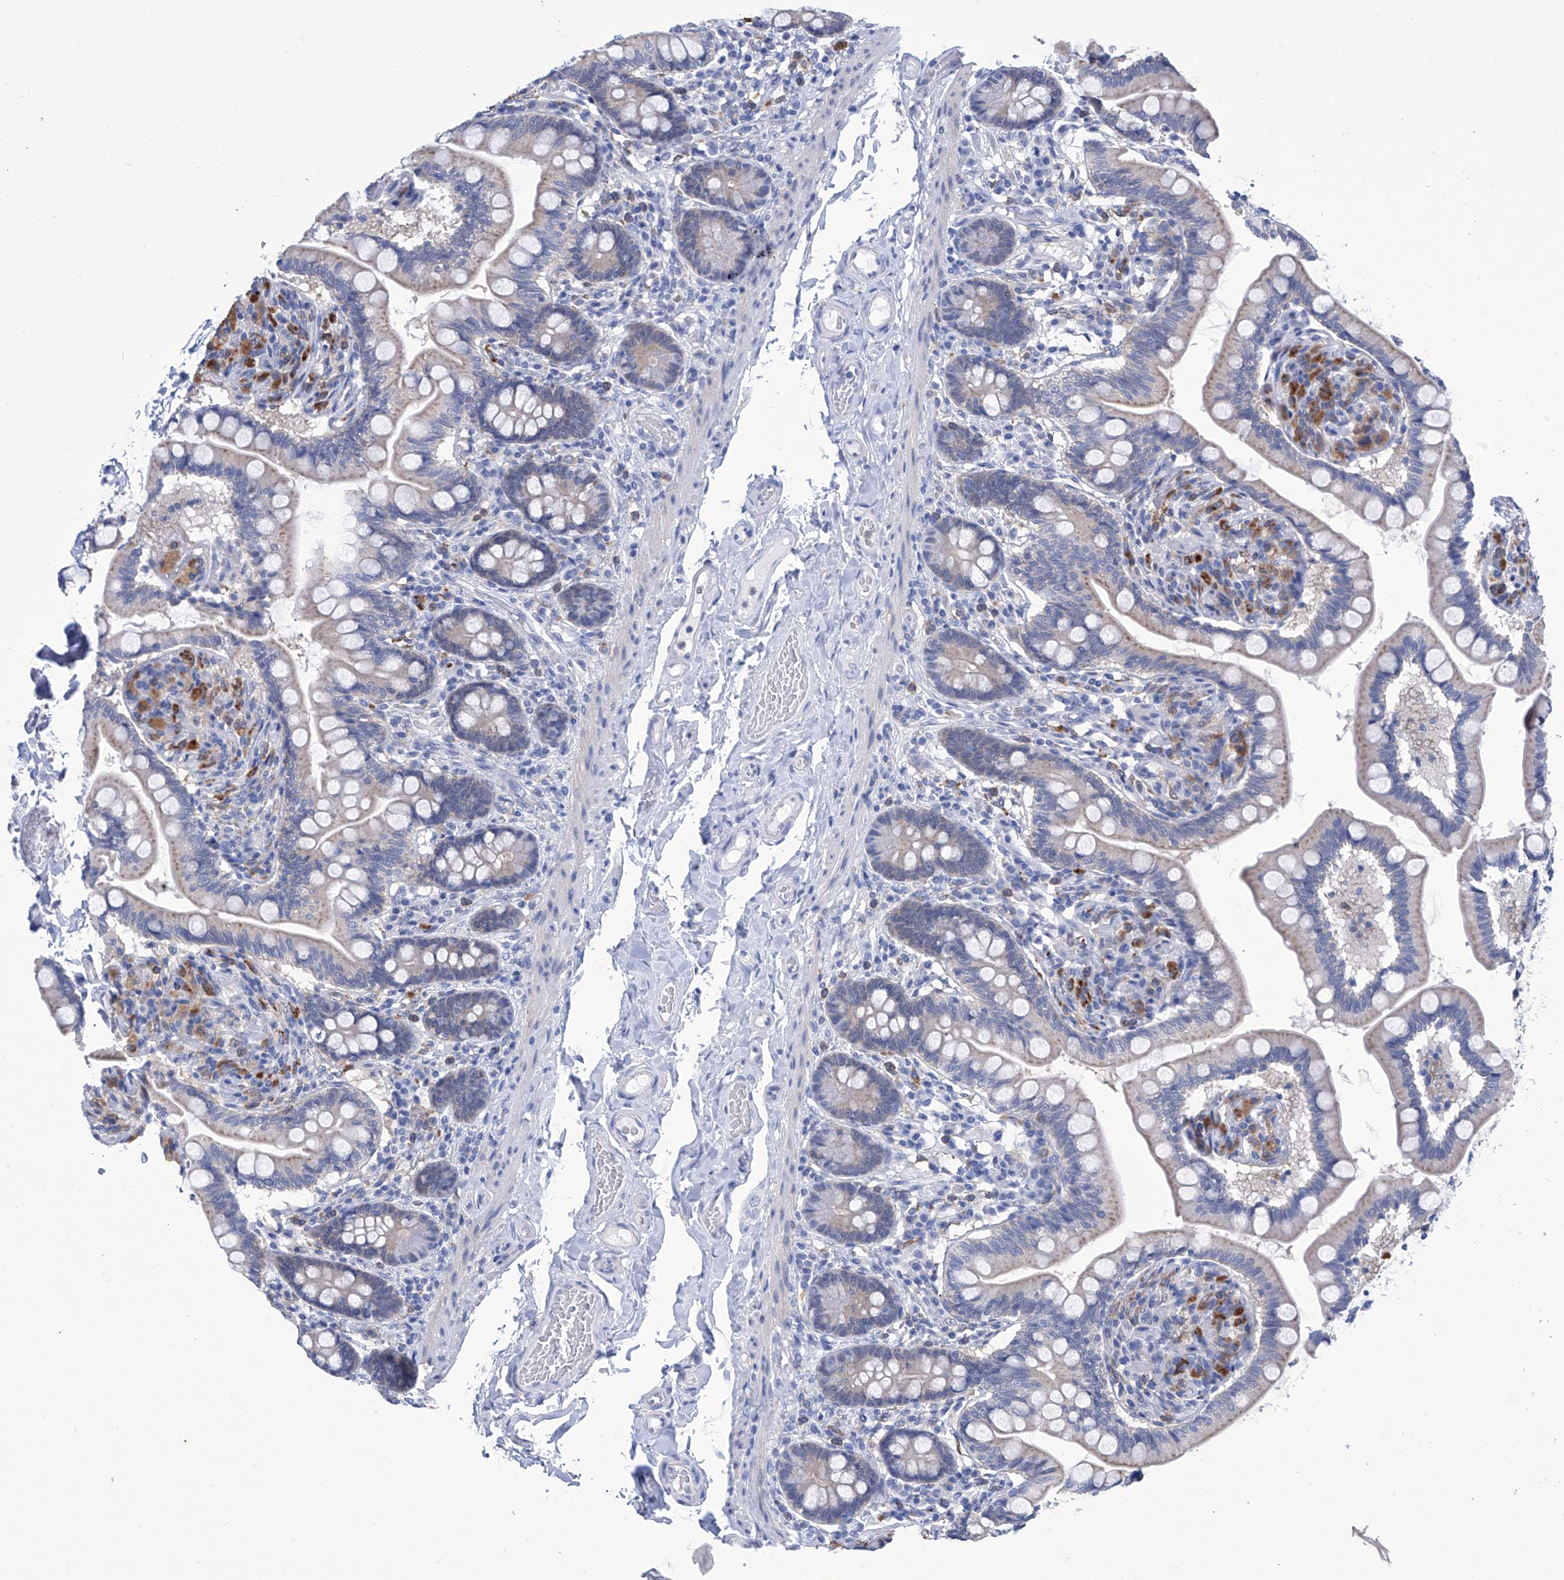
{"staining": {"intensity": "weak", "quantity": "<25%", "location": "cytoplasmic/membranous"}, "tissue": "small intestine", "cell_type": "Glandular cells", "image_type": "normal", "snomed": [{"axis": "morphology", "description": "Normal tissue, NOS"}, {"axis": "topography", "description": "Small intestine"}], "caption": "Immunohistochemistry (IHC) micrograph of unremarkable small intestine: small intestine stained with DAB exhibits no significant protein staining in glandular cells. (DAB (3,3'-diaminobenzidine) immunohistochemistry (IHC), high magnification).", "gene": "IMPA2", "patient": {"sex": "female", "age": 64}}